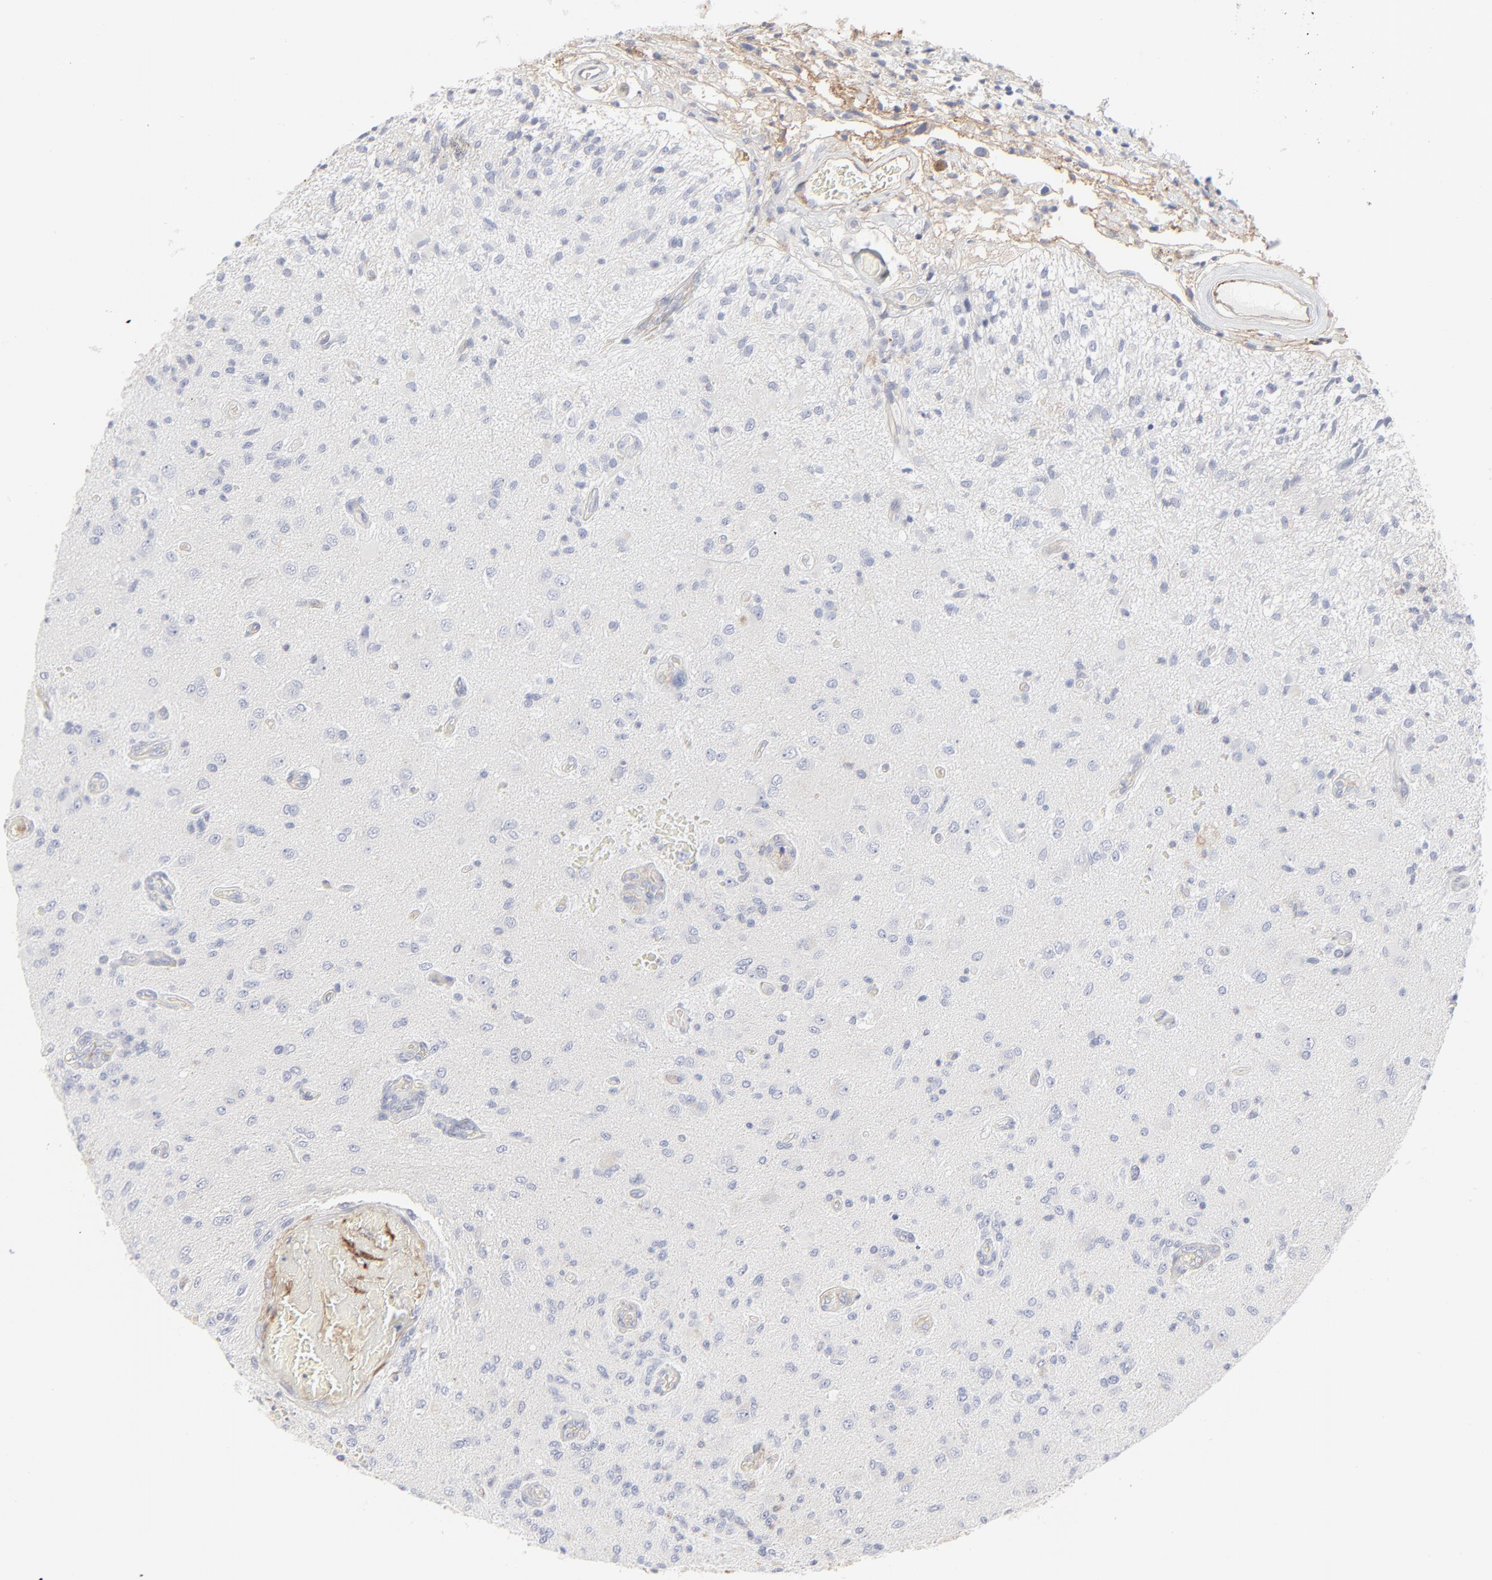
{"staining": {"intensity": "negative", "quantity": "none", "location": "none"}, "tissue": "glioma", "cell_type": "Tumor cells", "image_type": "cancer", "snomed": [{"axis": "morphology", "description": "Normal tissue, NOS"}, {"axis": "morphology", "description": "Glioma, malignant, High grade"}, {"axis": "topography", "description": "Cerebral cortex"}], "caption": "A high-resolution photomicrograph shows IHC staining of glioma, which demonstrates no significant expression in tumor cells.", "gene": "ITGA5", "patient": {"sex": "male", "age": 77}}